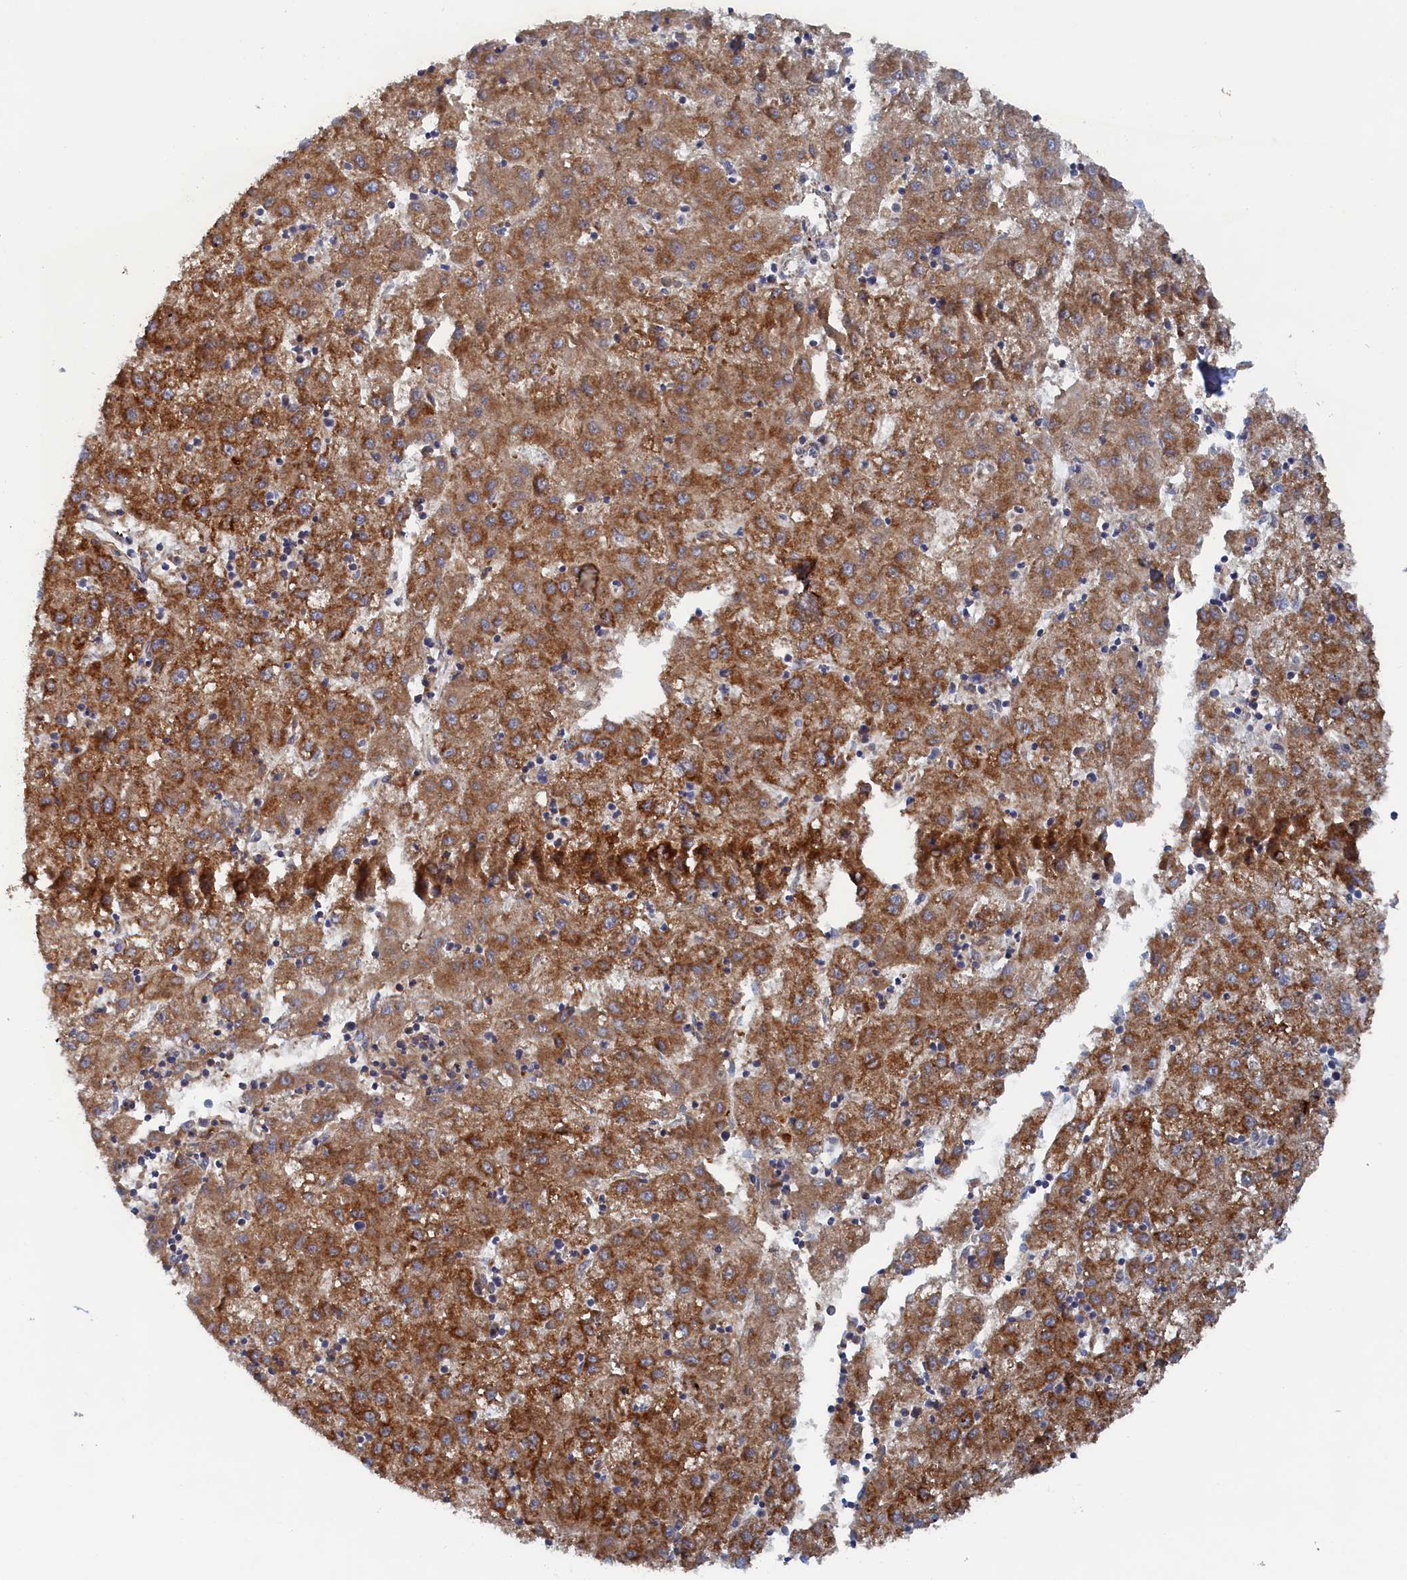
{"staining": {"intensity": "moderate", "quantity": ">75%", "location": "cytoplasmic/membranous"}, "tissue": "liver cancer", "cell_type": "Tumor cells", "image_type": "cancer", "snomed": [{"axis": "morphology", "description": "Carcinoma, Hepatocellular, NOS"}, {"axis": "topography", "description": "Liver"}], "caption": "Tumor cells exhibit medium levels of moderate cytoplasmic/membranous staining in about >75% of cells in human liver cancer.", "gene": "TMEM196", "patient": {"sex": "male", "age": 72}}